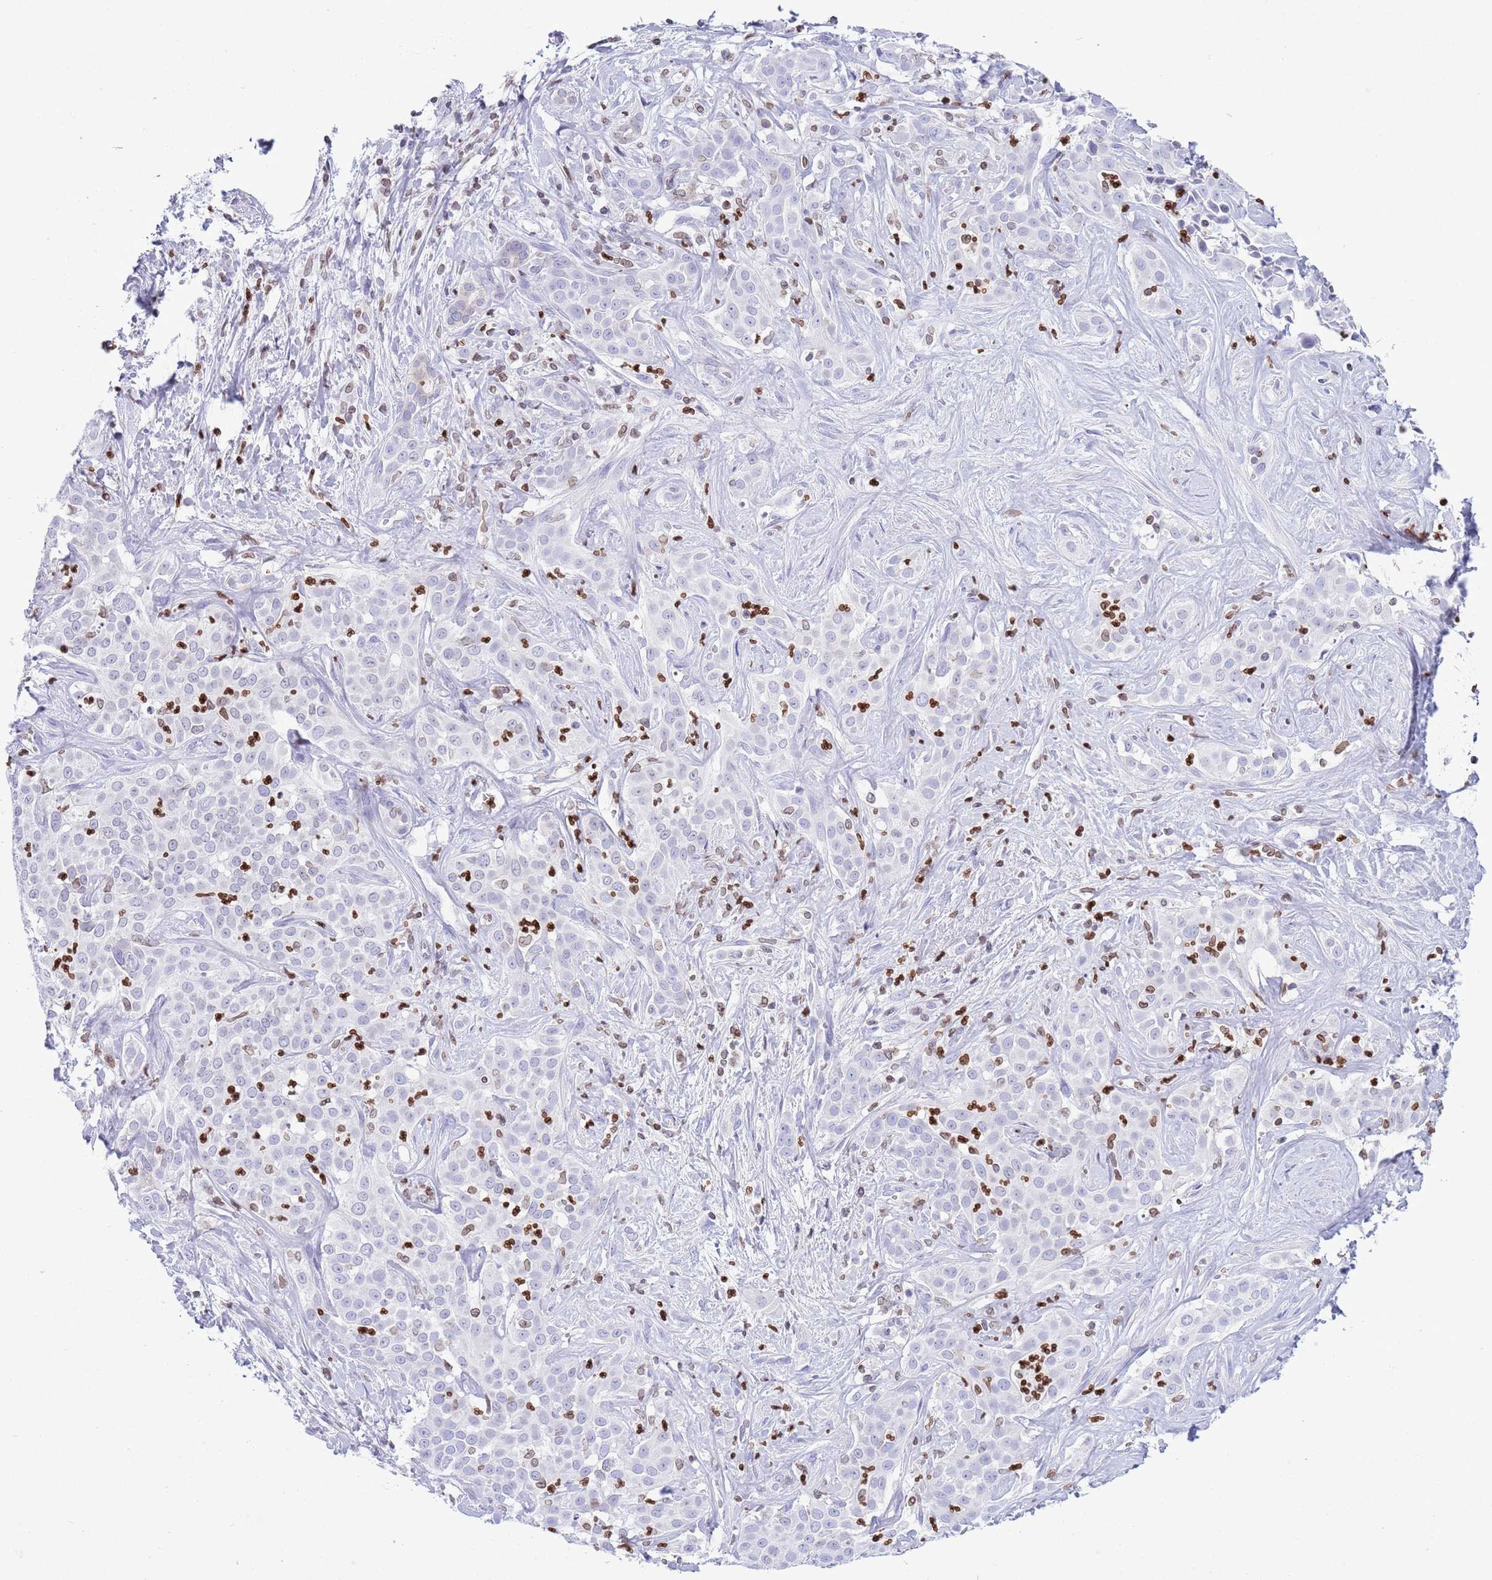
{"staining": {"intensity": "negative", "quantity": "none", "location": "none"}, "tissue": "liver cancer", "cell_type": "Tumor cells", "image_type": "cancer", "snomed": [{"axis": "morphology", "description": "Cholangiocarcinoma"}, {"axis": "topography", "description": "Liver"}], "caption": "Immunohistochemical staining of cholangiocarcinoma (liver) shows no significant positivity in tumor cells.", "gene": "LBR", "patient": {"sex": "male", "age": 67}}